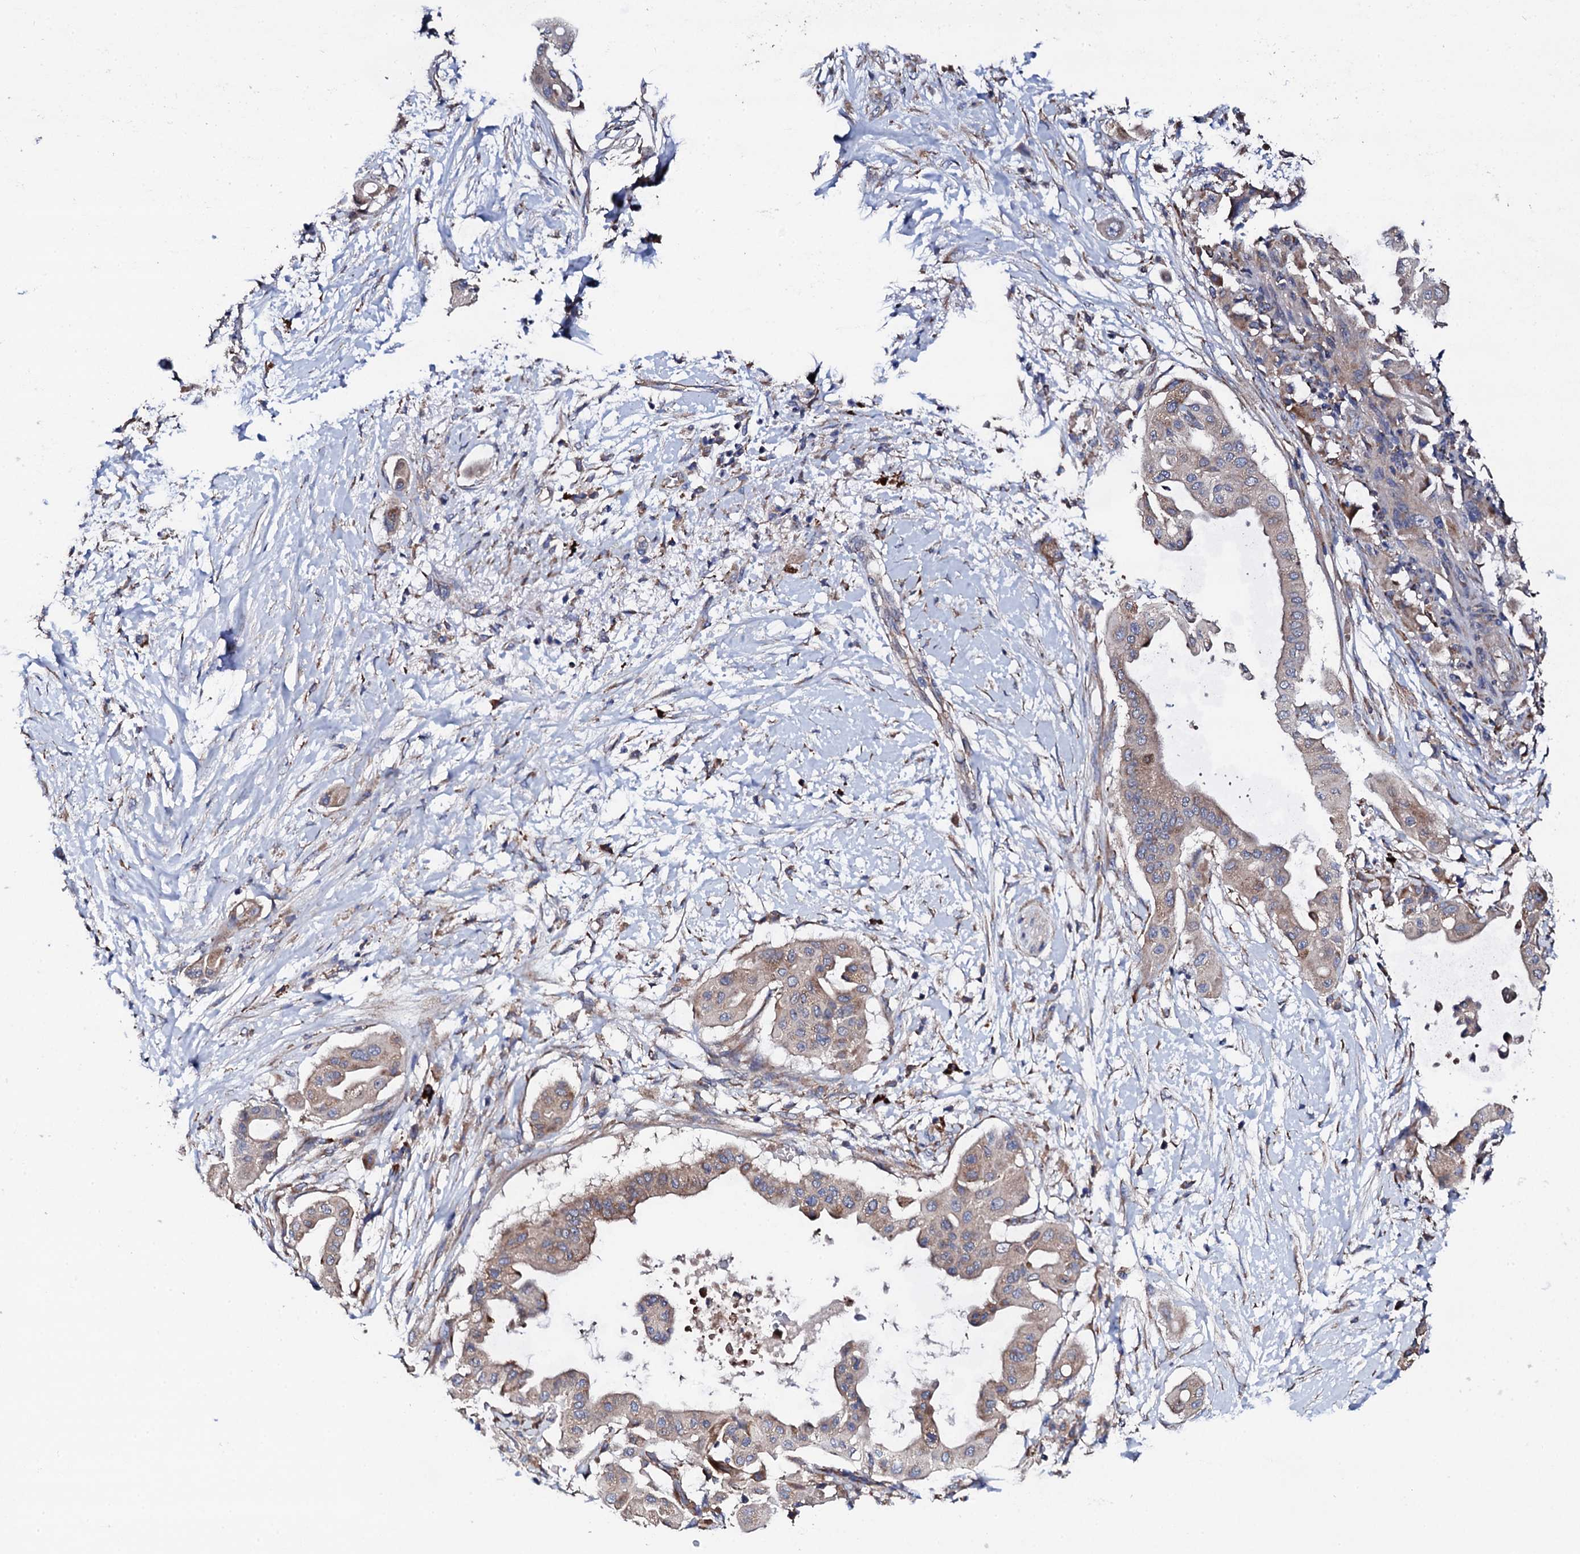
{"staining": {"intensity": "moderate", "quantity": ">75%", "location": "cytoplasmic/membranous"}, "tissue": "pancreatic cancer", "cell_type": "Tumor cells", "image_type": "cancer", "snomed": [{"axis": "morphology", "description": "Adenocarcinoma, NOS"}, {"axis": "topography", "description": "Pancreas"}], "caption": "Adenocarcinoma (pancreatic) was stained to show a protein in brown. There is medium levels of moderate cytoplasmic/membranous staining in about >75% of tumor cells. The staining was performed using DAB to visualize the protein expression in brown, while the nuclei were stained in blue with hematoxylin (Magnification: 20x).", "gene": "LIPT2", "patient": {"sex": "male", "age": 68}}